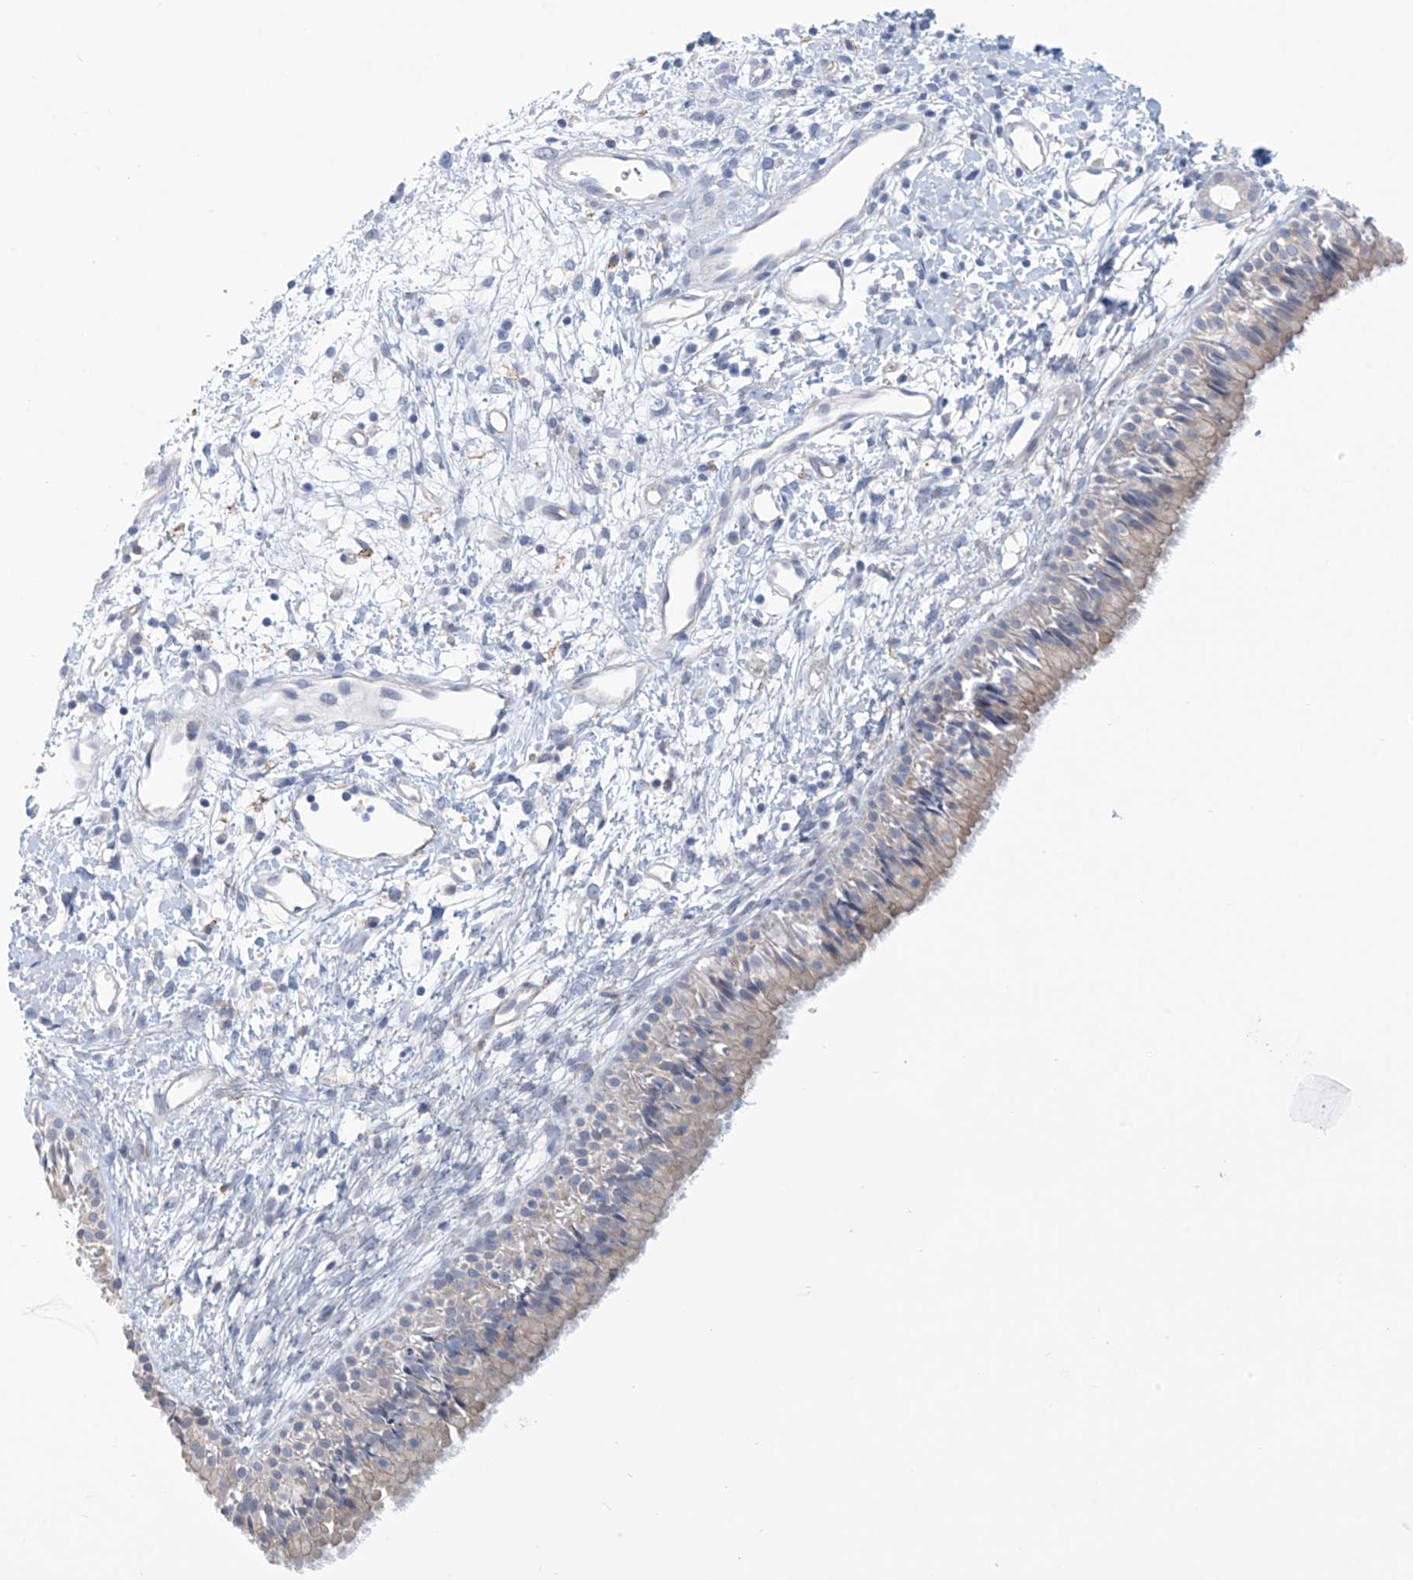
{"staining": {"intensity": "negative", "quantity": "none", "location": "none"}, "tissue": "nasopharynx", "cell_type": "Respiratory epithelial cells", "image_type": "normal", "snomed": [{"axis": "morphology", "description": "Normal tissue, NOS"}, {"axis": "topography", "description": "Nasopharynx"}], "caption": "The histopathology image reveals no staining of respiratory epithelial cells in unremarkable nasopharynx.", "gene": "ABHD13", "patient": {"sex": "male", "age": 22}}